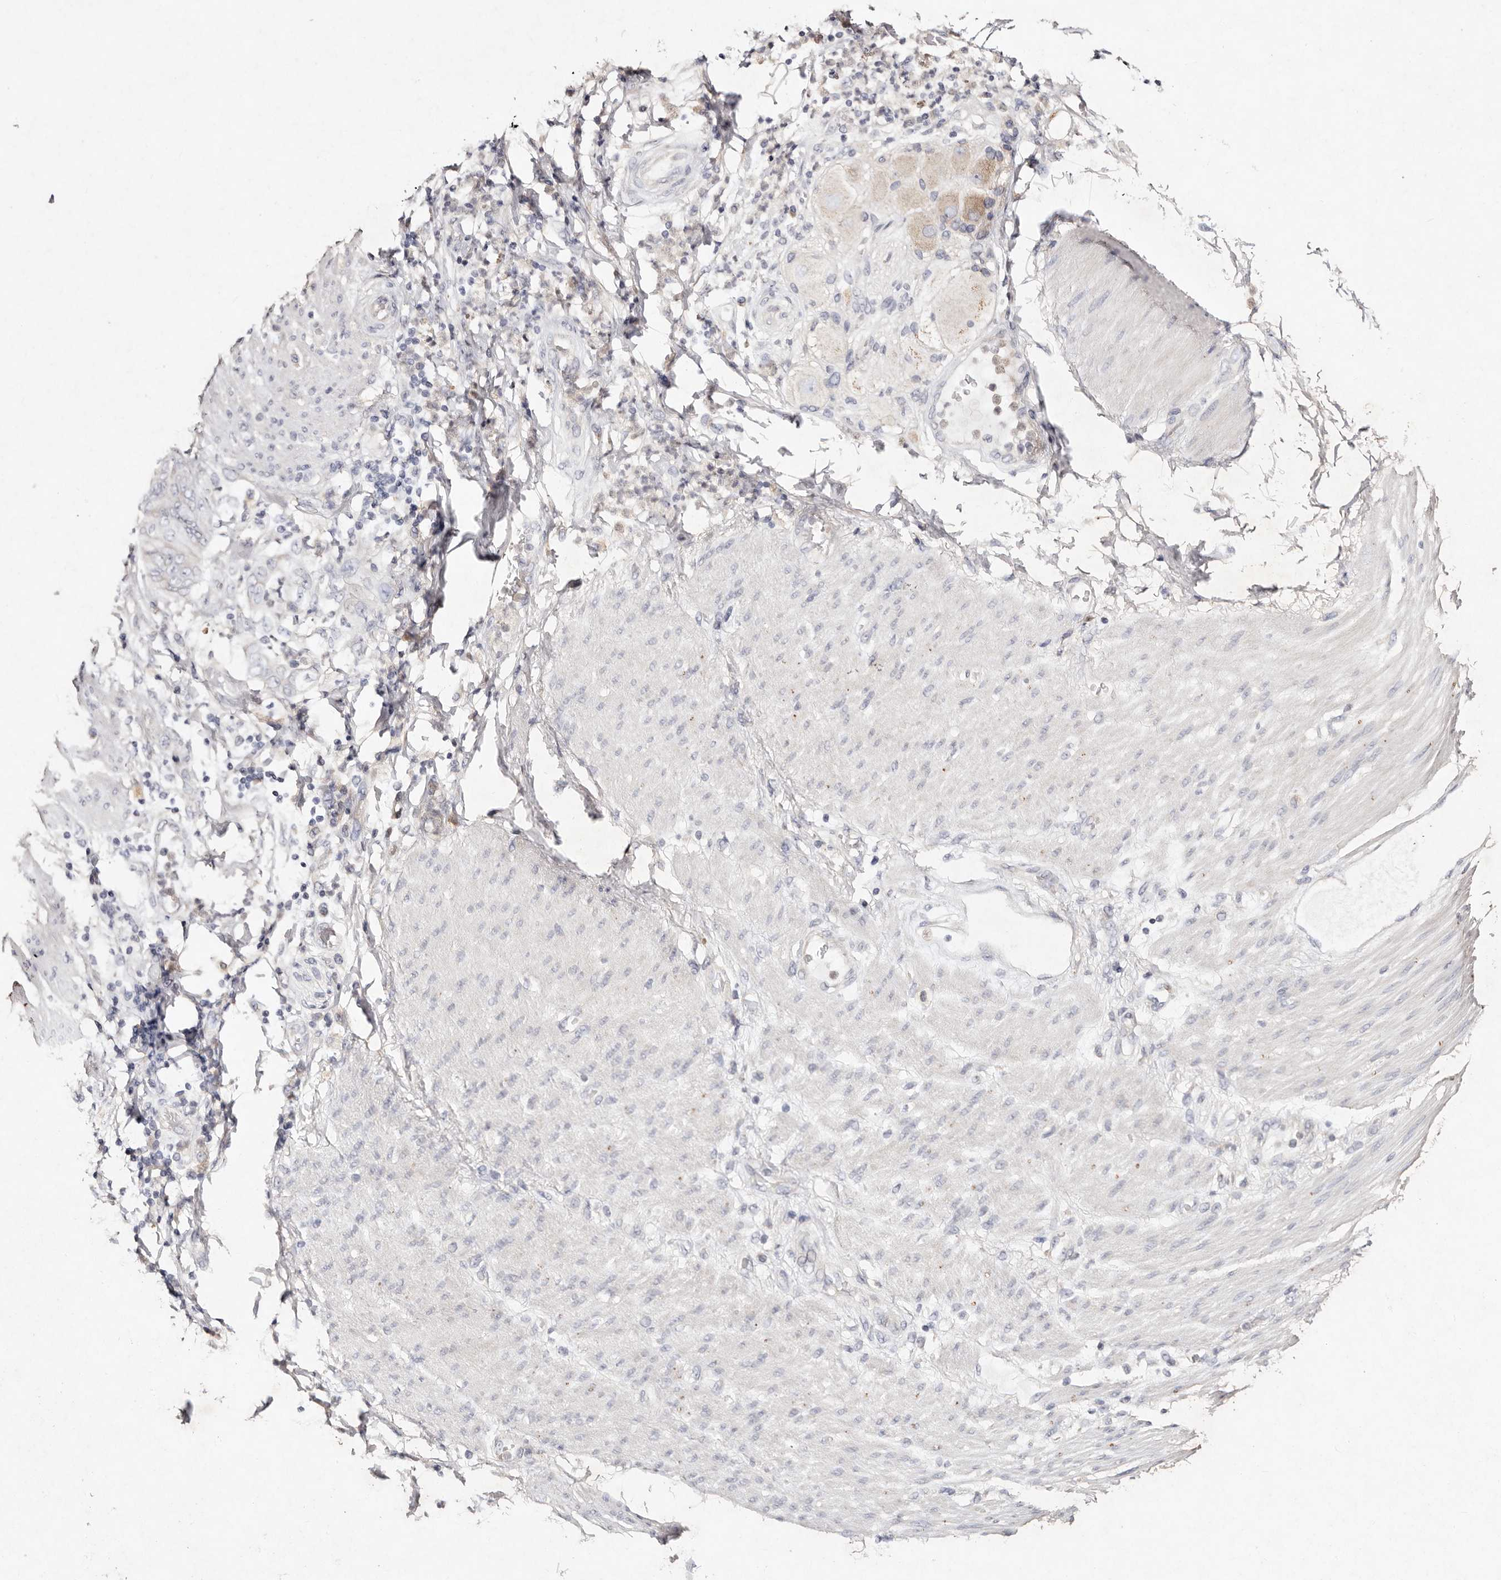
{"staining": {"intensity": "negative", "quantity": "none", "location": "none"}, "tissue": "stomach cancer", "cell_type": "Tumor cells", "image_type": "cancer", "snomed": [{"axis": "morphology", "description": "Adenocarcinoma, NOS"}, {"axis": "topography", "description": "Stomach"}], "caption": "There is no significant positivity in tumor cells of stomach cancer. Nuclei are stained in blue.", "gene": "TSC2", "patient": {"sex": "female", "age": 73}}